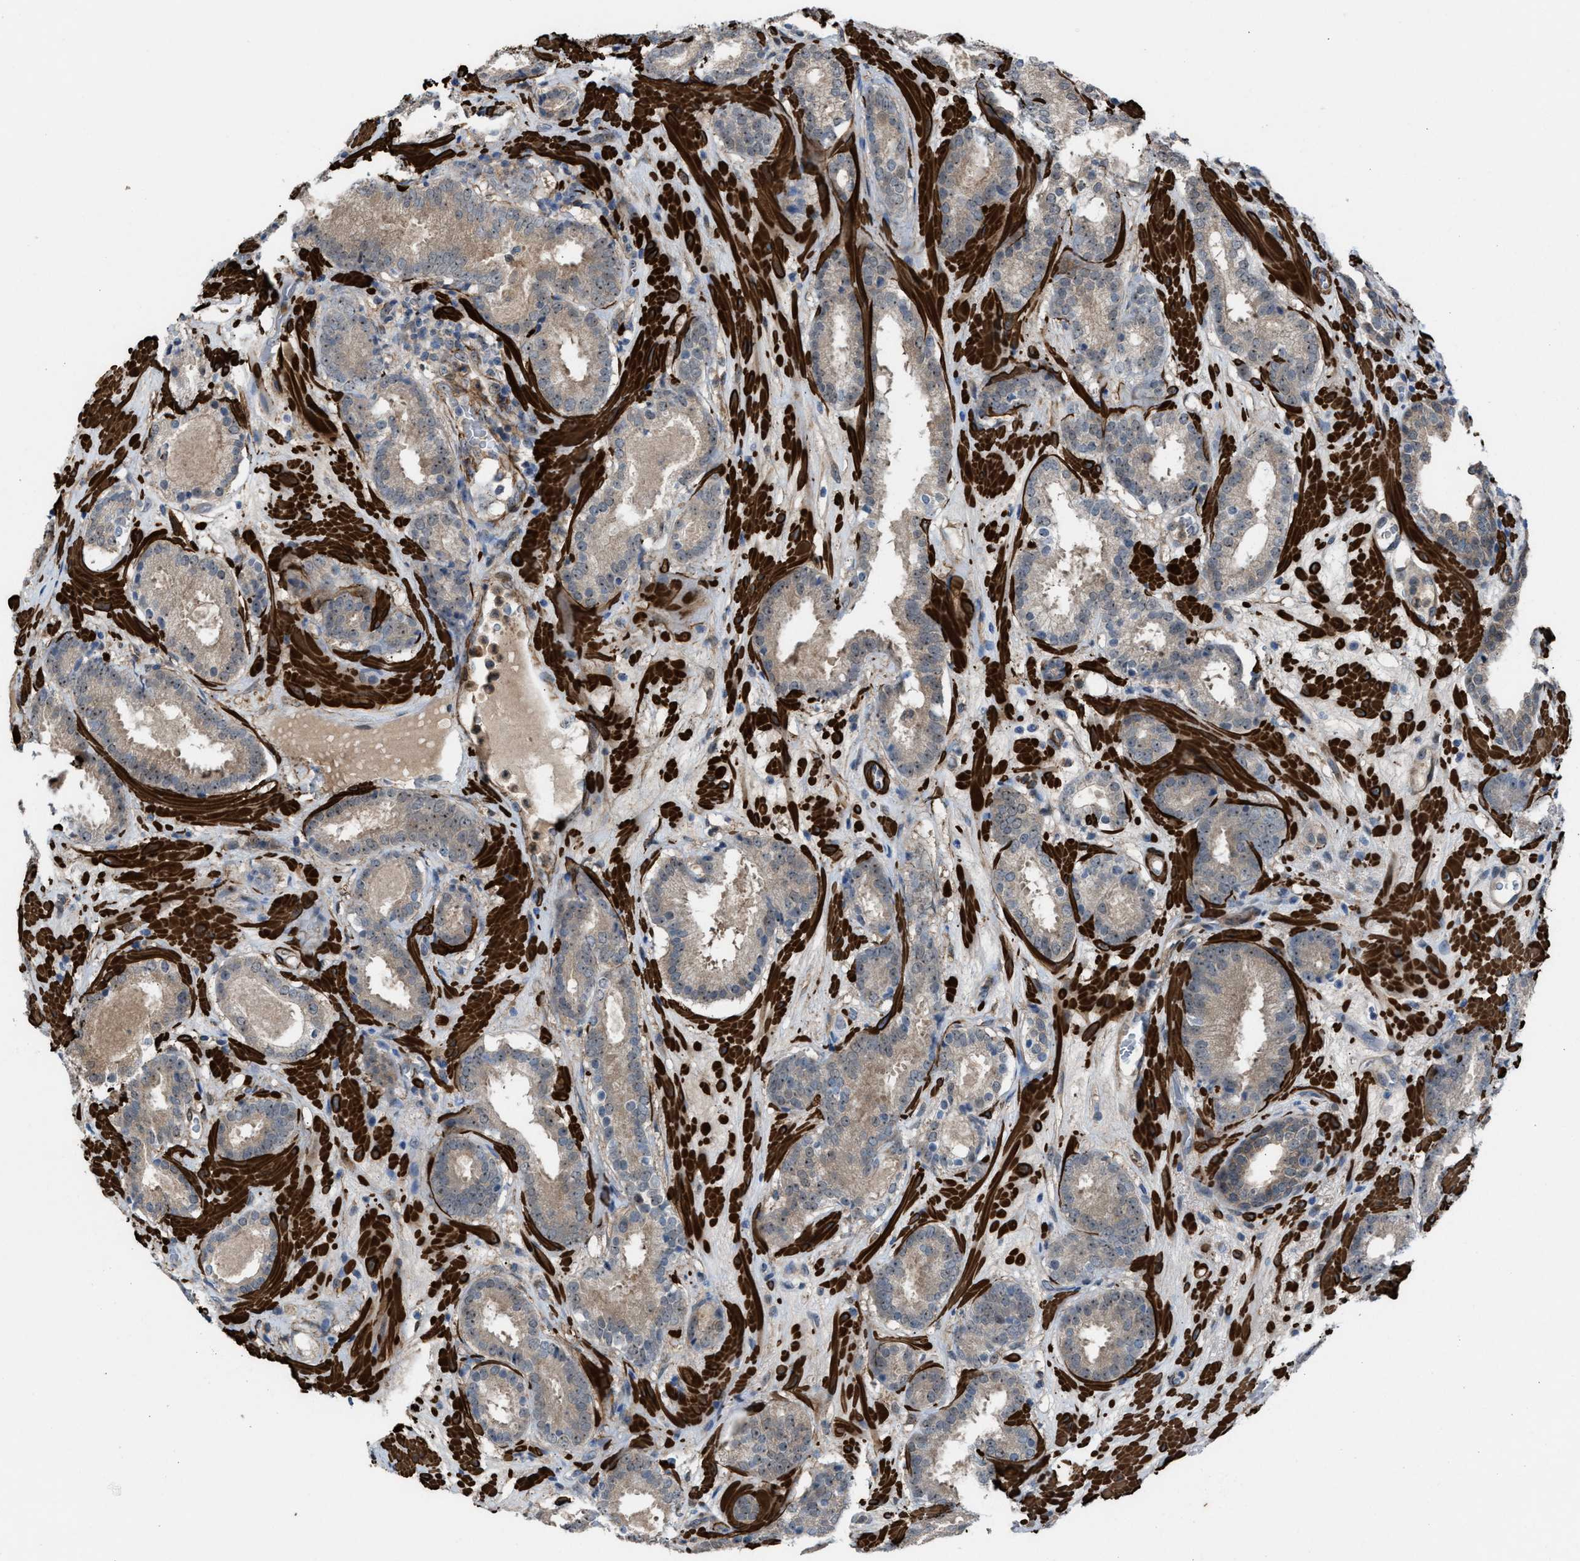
{"staining": {"intensity": "weak", "quantity": ">75%", "location": "cytoplasmic/membranous,nuclear"}, "tissue": "prostate cancer", "cell_type": "Tumor cells", "image_type": "cancer", "snomed": [{"axis": "morphology", "description": "Adenocarcinoma, Low grade"}, {"axis": "topography", "description": "Prostate"}], "caption": "Prostate cancer (adenocarcinoma (low-grade)) stained for a protein (brown) reveals weak cytoplasmic/membranous and nuclear positive expression in about >75% of tumor cells.", "gene": "NQO2", "patient": {"sex": "male", "age": 69}}